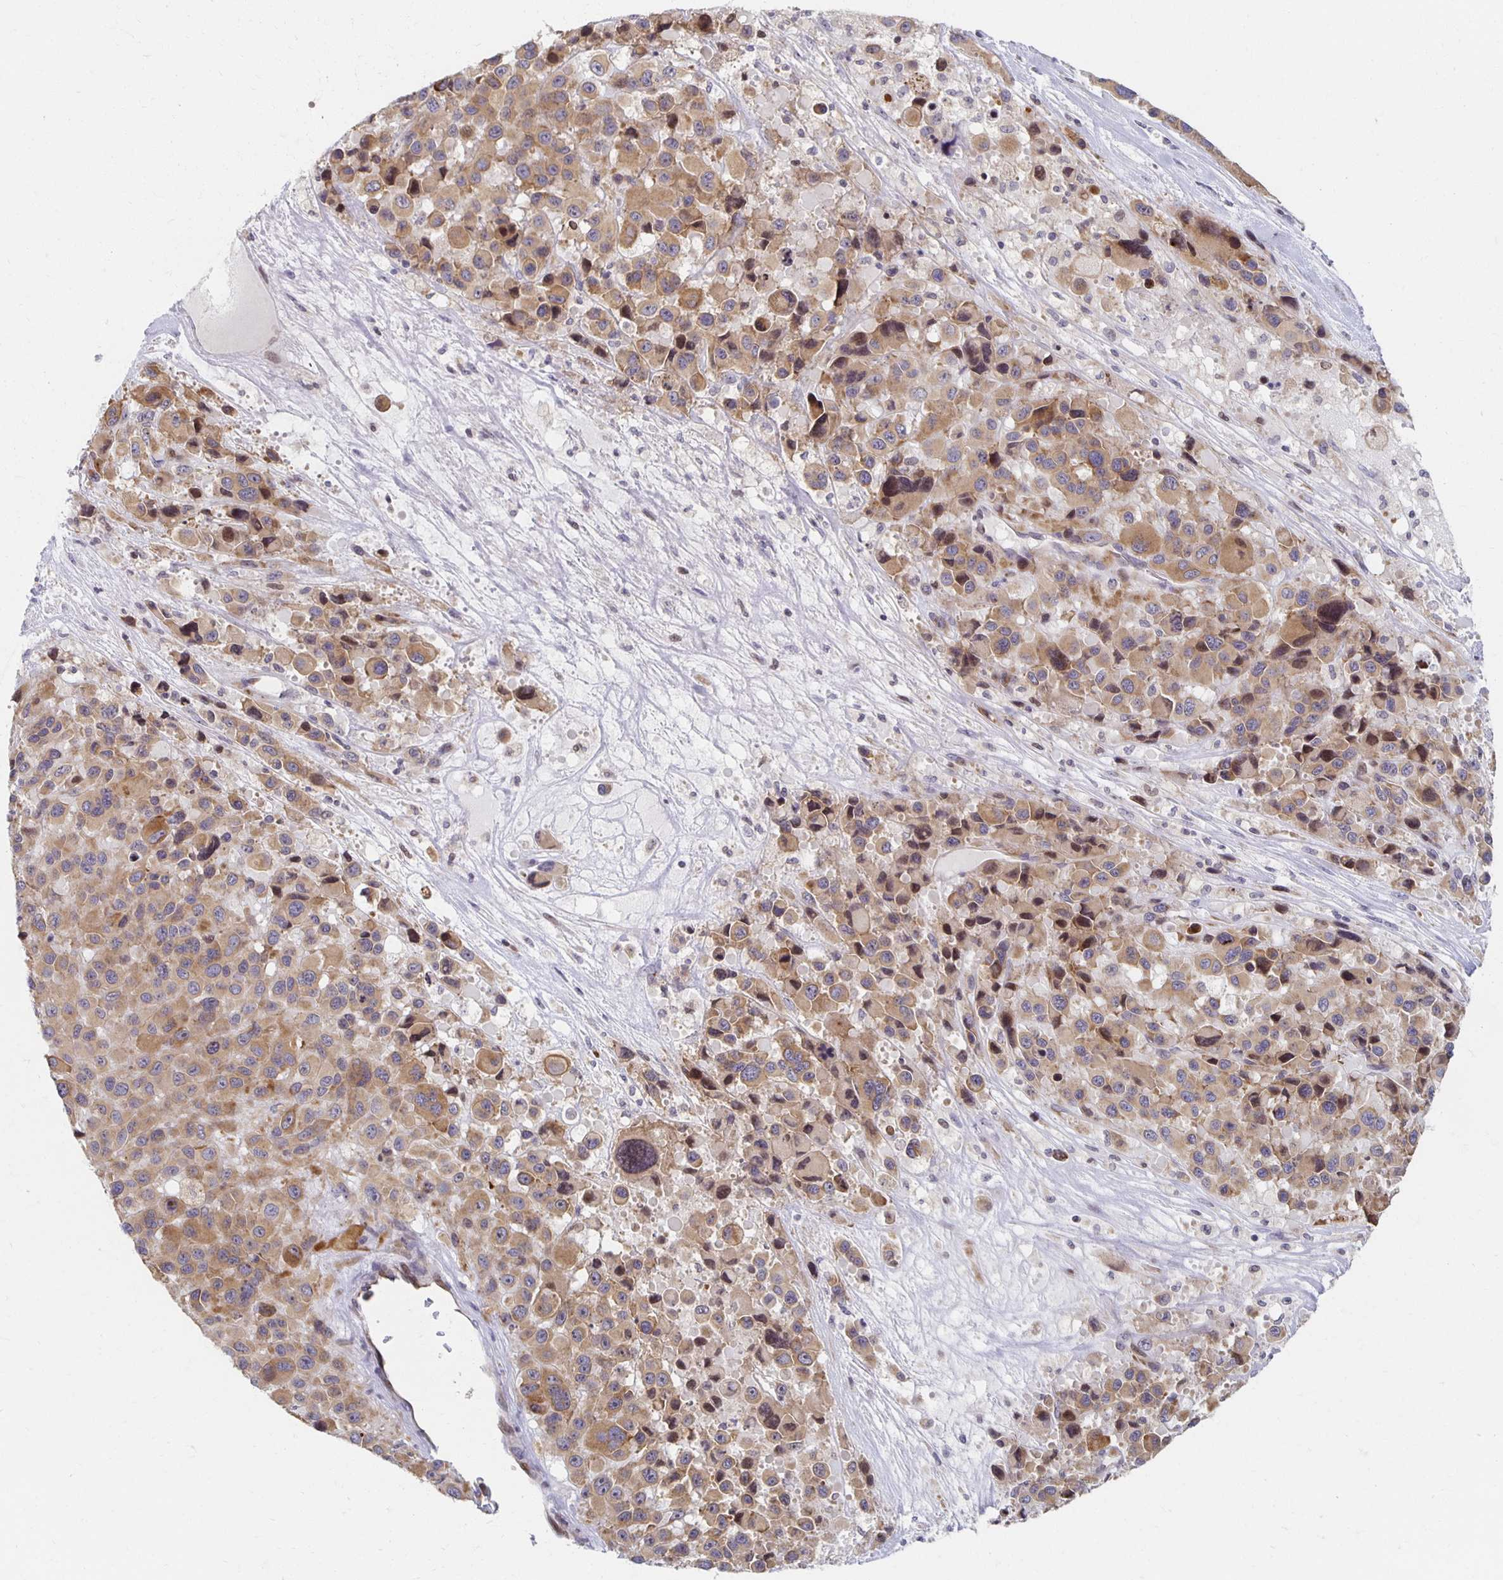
{"staining": {"intensity": "moderate", "quantity": ">75%", "location": "cytoplasmic/membranous,nuclear"}, "tissue": "melanoma", "cell_type": "Tumor cells", "image_type": "cancer", "snomed": [{"axis": "morphology", "description": "Malignant melanoma, Metastatic site"}, {"axis": "topography", "description": "Lymph node"}], "caption": "Protein expression by immunohistochemistry displays moderate cytoplasmic/membranous and nuclear positivity in approximately >75% of tumor cells in melanoma.", "gene": "HCFC1R1", "patient": {"sex": "female", "age": 65}}